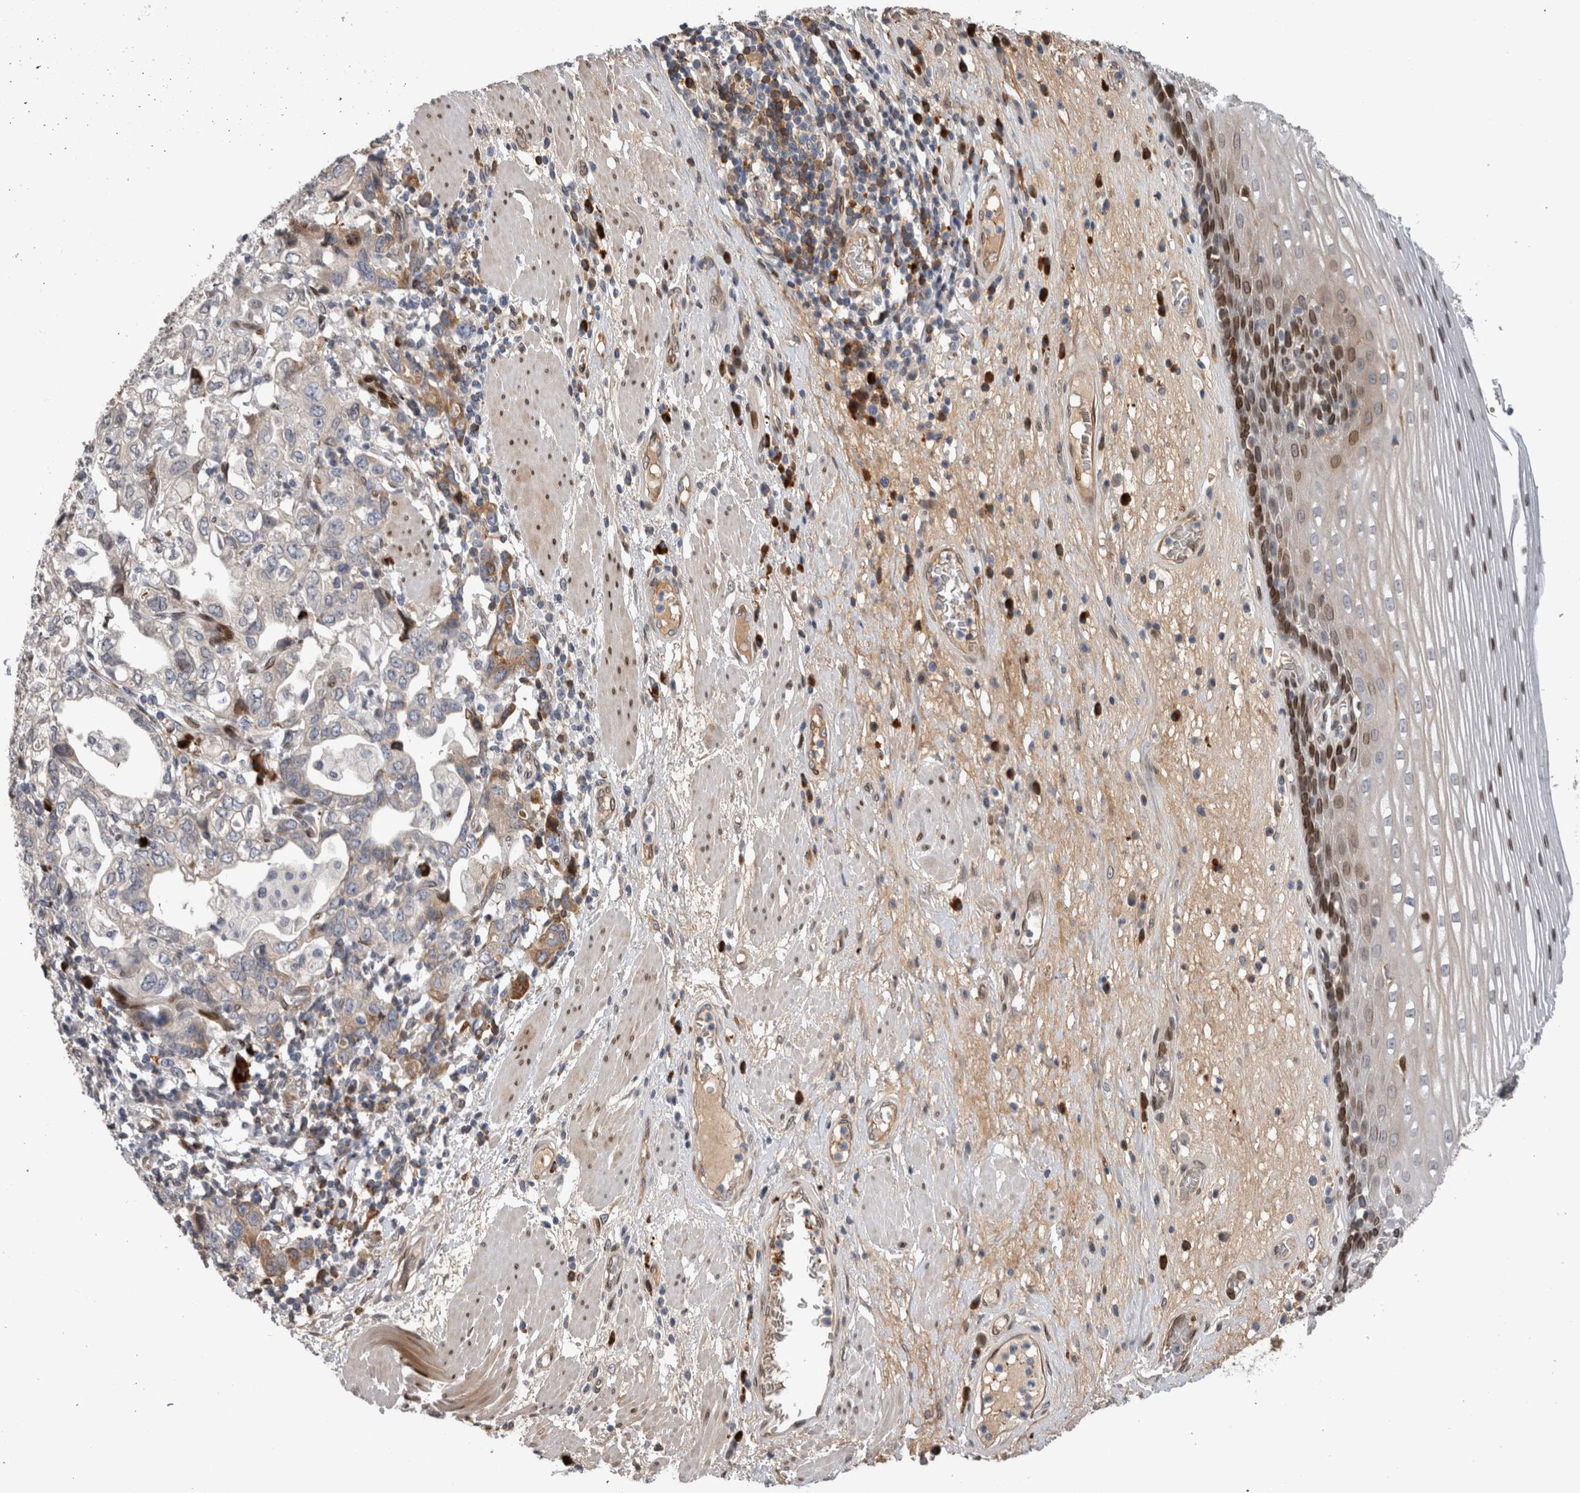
{"staining": {"intensity": "moderate", "quantity": "<25%", "location": "nuclear"}, "tissue": "esophagus", "cell_type": "Squamous epithelial cells", "image_type": "normal", "snomed": [{"axis": "morphology", "description": "Normal tissue, NOS"}, {"axis": "morphology", "description": "Adenocarcinoma, NOS"}, {"axis": "topography", "description": "Esophagus"}], "caption": "Human esophagus stained with a brown dye reveals moderate nuclear positive staining in about <25% of squamous epithelial cells.", "gene": "DMTN", "patient": {"sex": "male", "age": 62}}